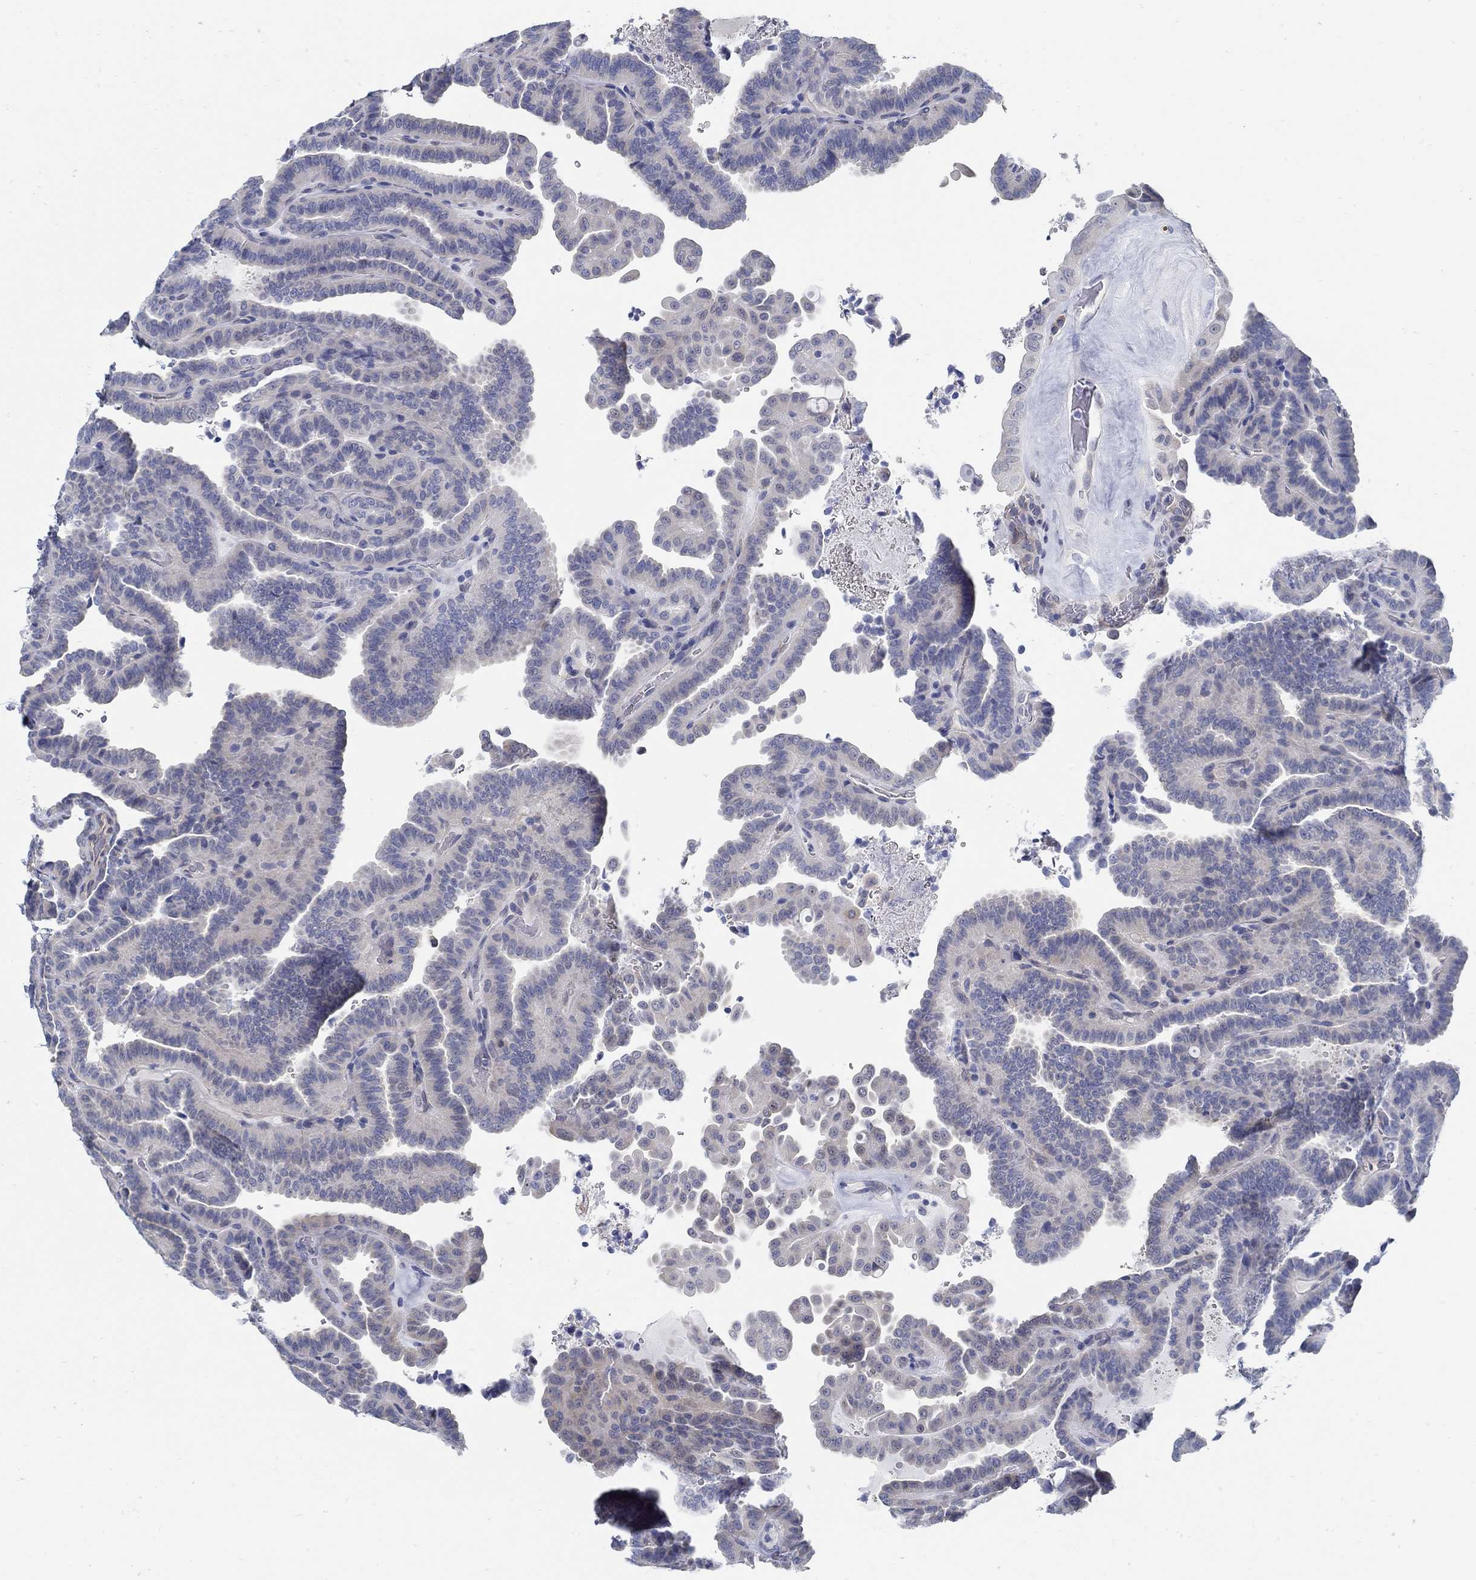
{"staining": {"intensity": "negative", "quantity": "none", "location": "none"}, "tissue": "thyroid cancer", "cell_type": "Tumor cells", "image_type": "cancer", "snomed": [{"axis": "morphology", "description": "Papillary adenocarcinoma, NOS"}, {"axis": "topography", "description": "Thyroid gland"}], "caption": "Thyroid cancer was stained to show a protein in brown. There is no significant positivity in tumor cells. (Immunohistochemistry, brightfield microscopy, high magnification).", "gene": "C15orf39", "patient": {"sex": "female", "age": 39}}